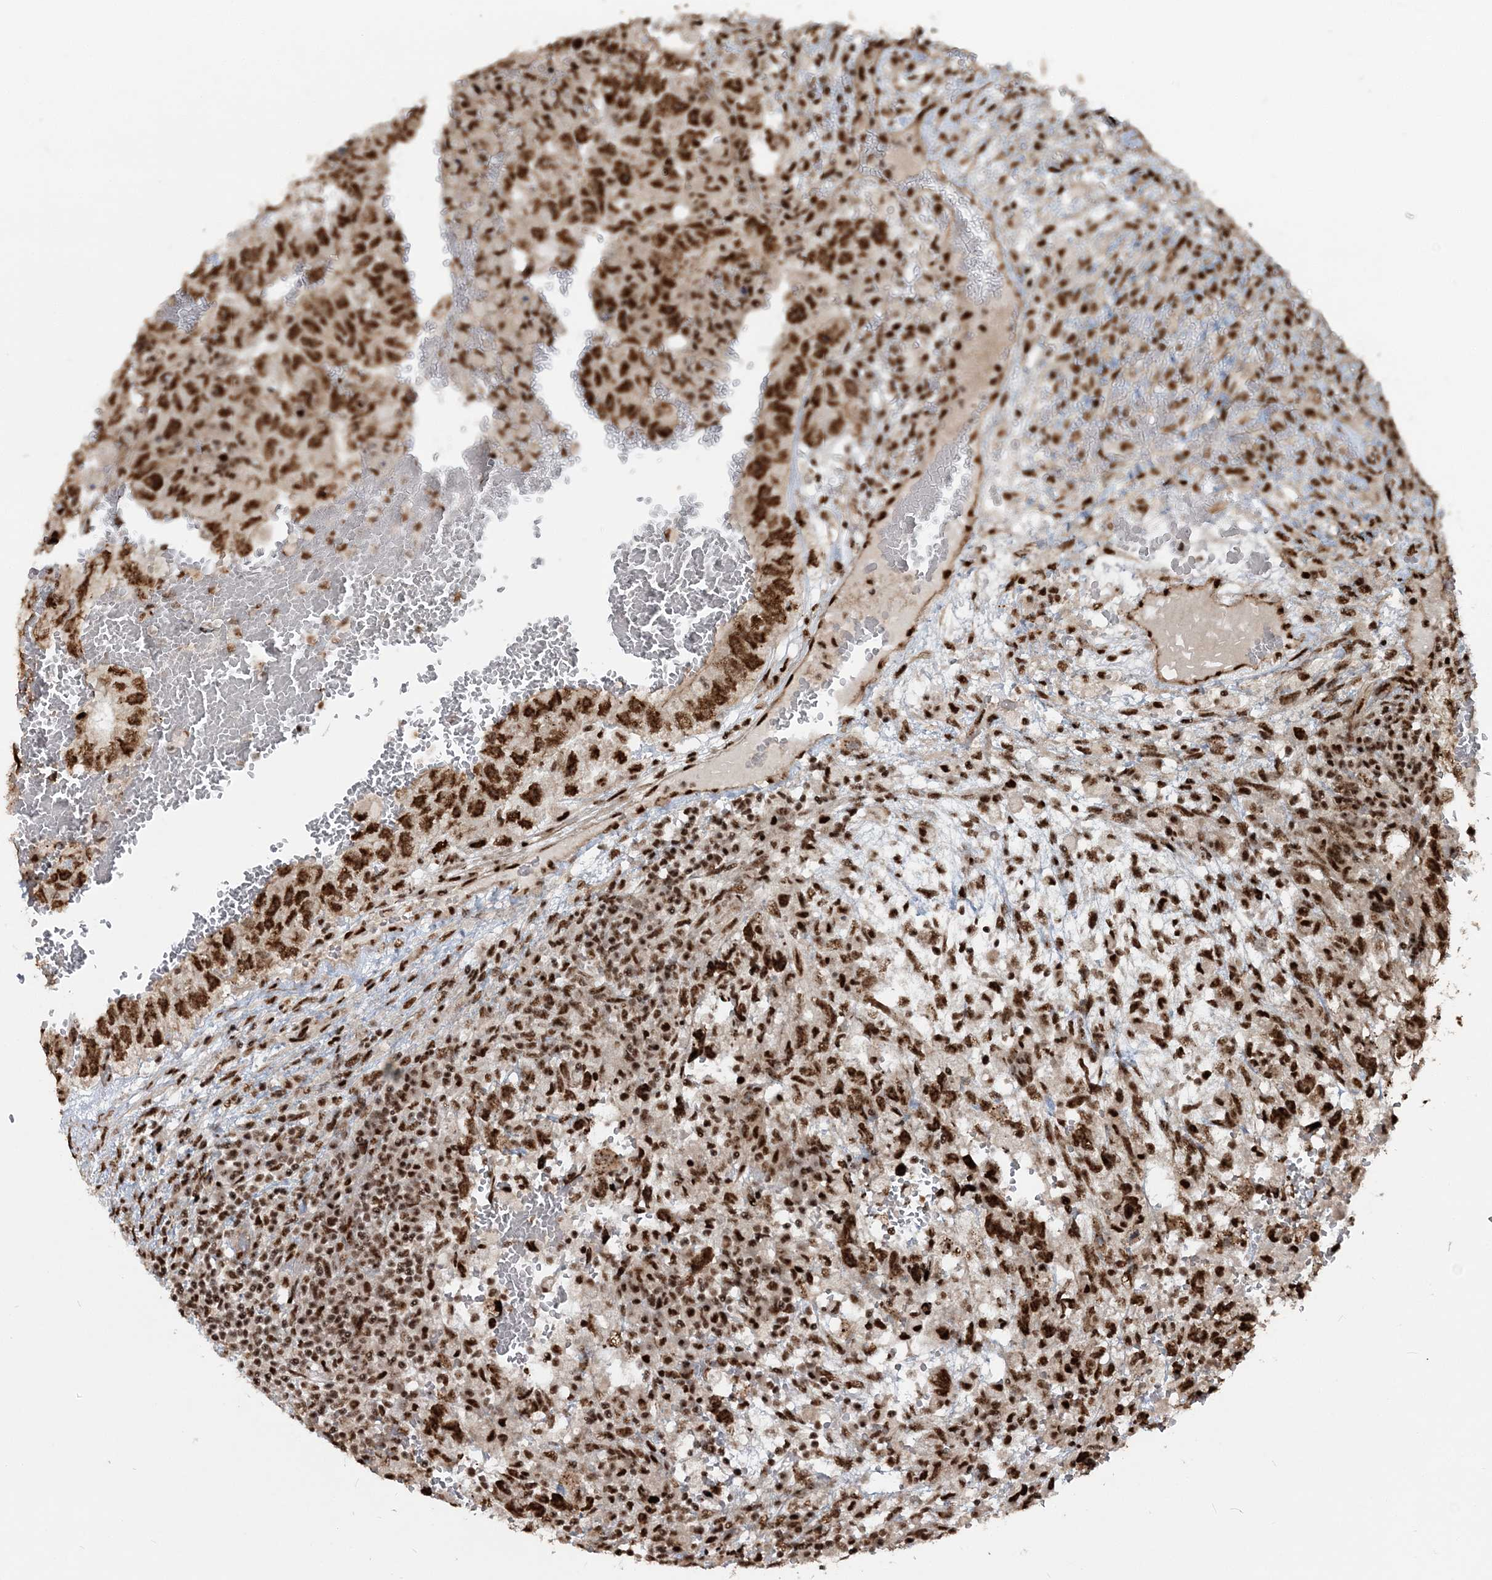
{"staining": {"intensity": "strong", "quantity": ">75%", "location": "nuclear"}, "tissue": "testis cancer", "cell_type": "Tumor cells", "image_type": "cancer", "snomed": [{"axis": "morphology", "description": "Carcinoma, Embryonal, NOS"}, {"axis": "topography", "description": "Testis"}], "caption": "Immunohistochemistry (IHC) image of embryonal carcinoma (testis) stained for a protein (brown), which displays high levels of strong nuclear expression in approximately >75% of tumor cells.", "gene": "EXOSC8", "patient": {"sex": "male", "age": 36}}